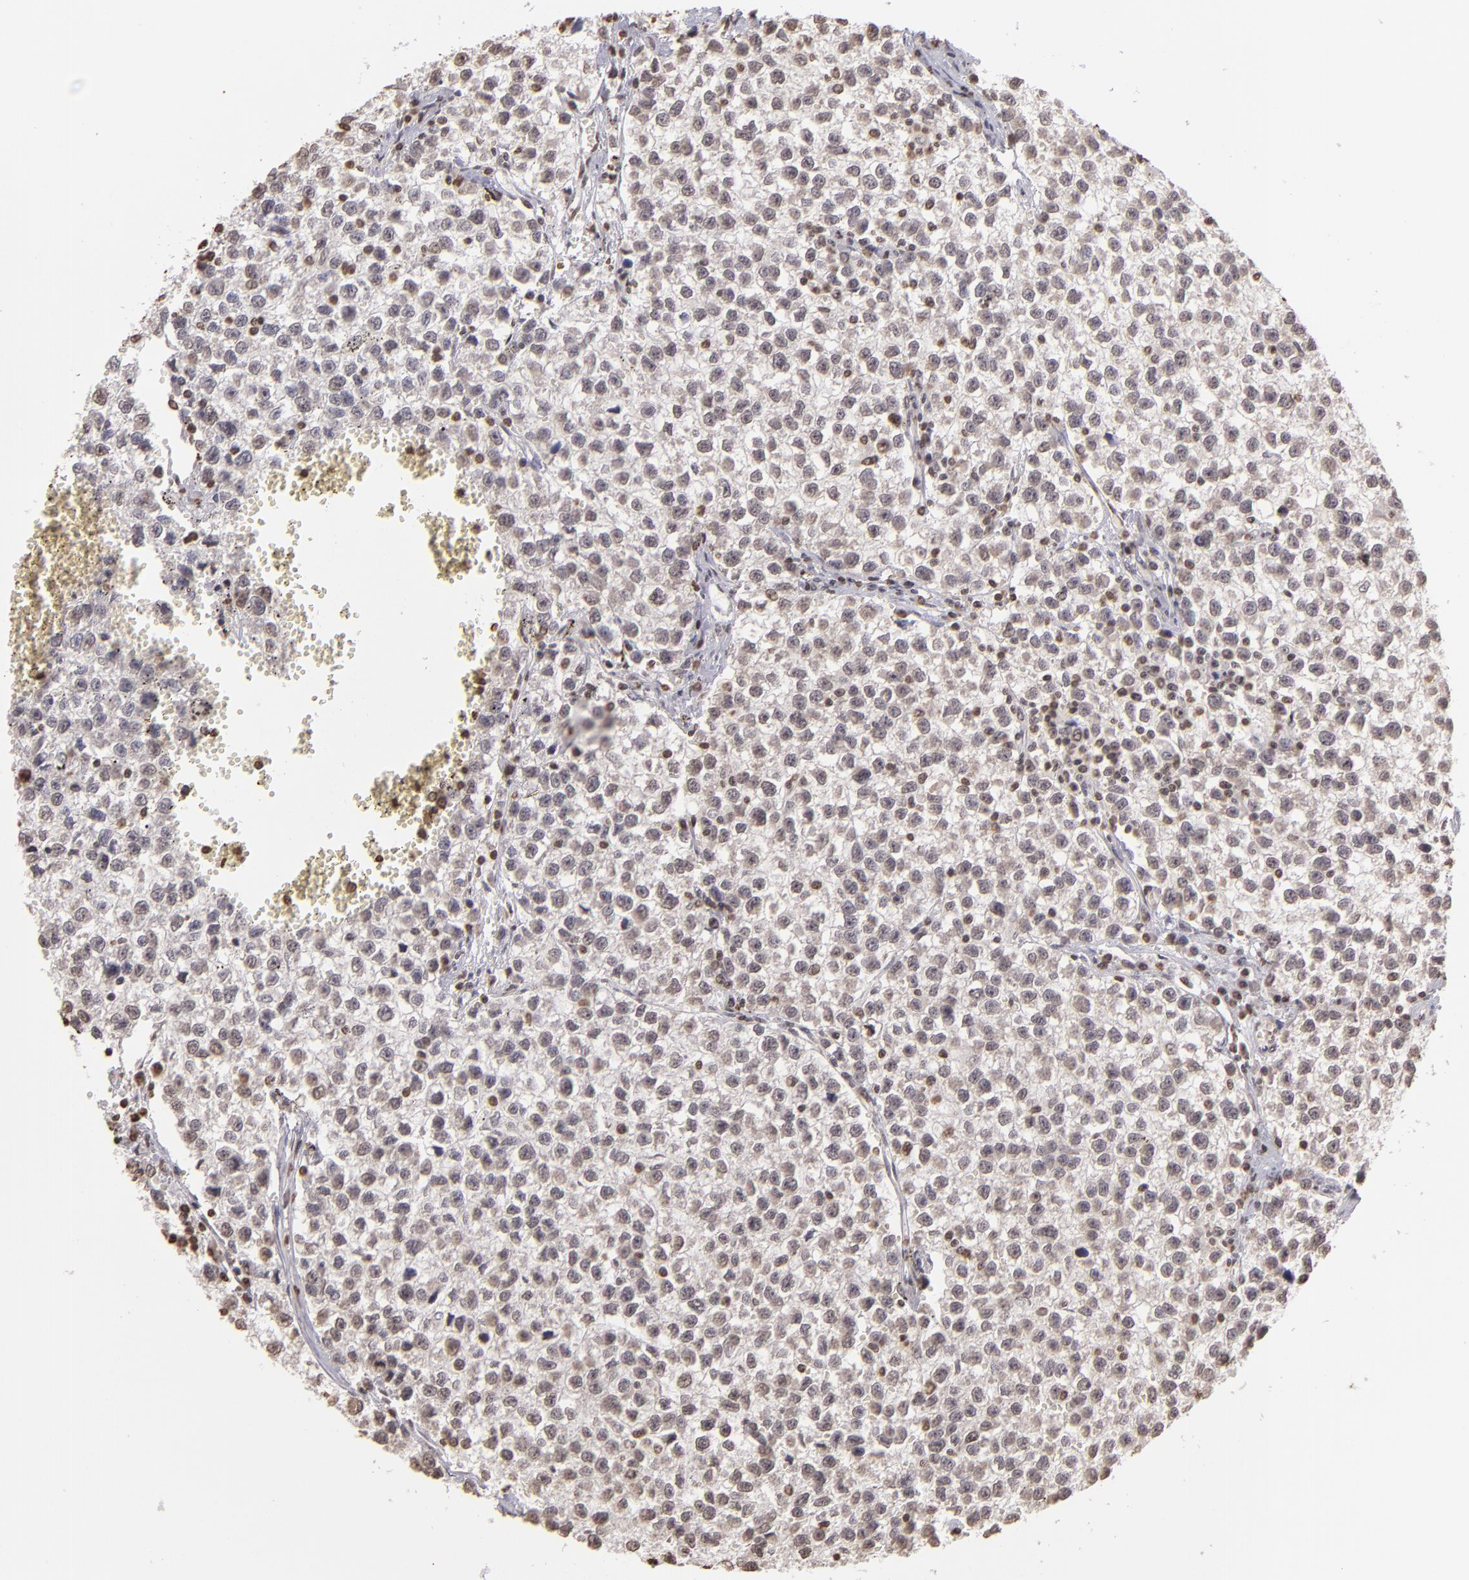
{"staining": {"intensity": "weak", "quantity": "<25%", "location": "nuclear"}, "tissue": "testis cancer", "cell_type": "Tumor cells", "image_type": "cancer", "snomed": [{"axis": "morphology", "description": "Seminoma, NOS"}, {"axis": "topography", "description": "Testis"}], "caption": "The IHC histopathology image has no significant positivity in tumor cells of seminoma (testis) tissue.", "gene": "LBX1", "patient": {"sex": "male", "age": 35}}